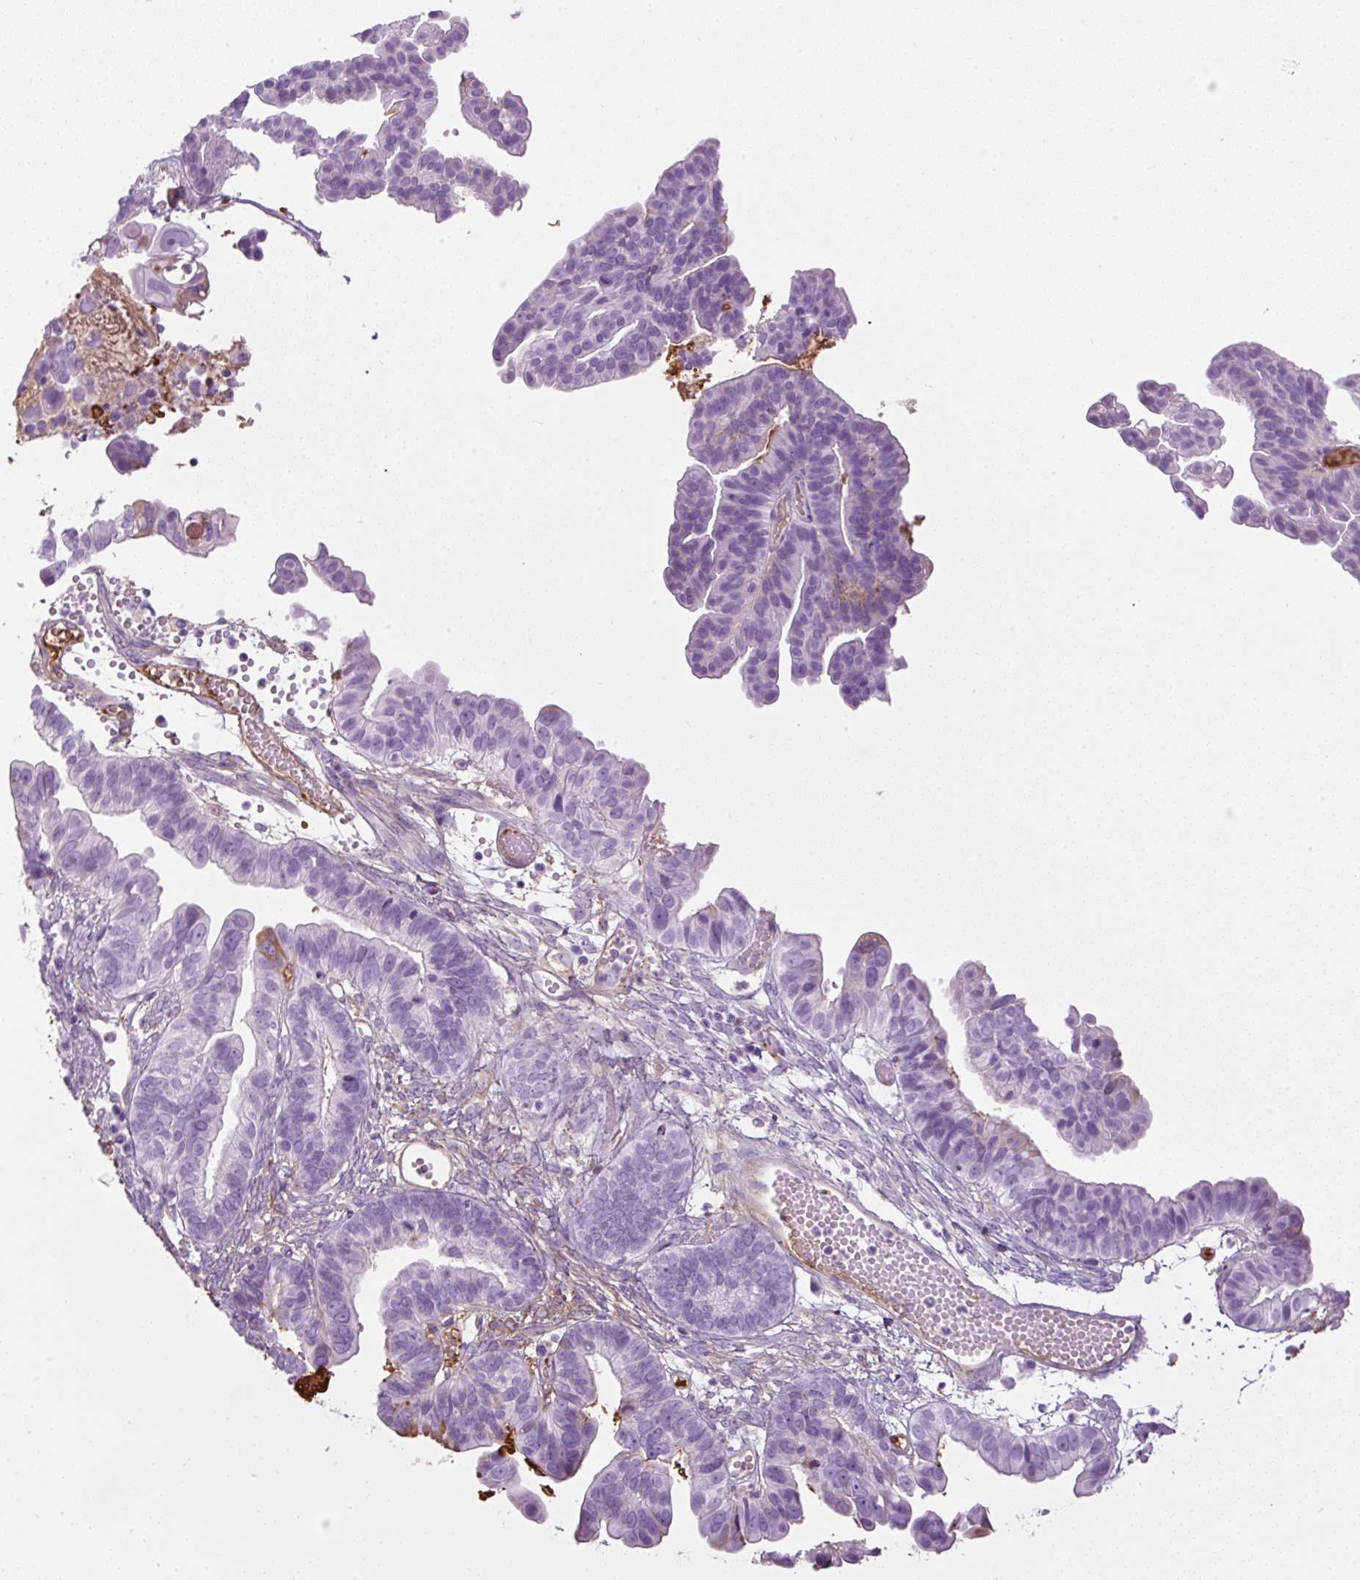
{"staining": {"intensity": "negative", "quantity": "none", "location": "none"}, "tissue": "ovarian cancer", "cell_type": "Tumor cells", "image_type": "cancer", "snomed": [{"axis": "morphology", "description": "Cystadenocarcinoma, serous, NOS"}, {"axis": "topography", "description": "Ovary"}], "caption": "High magnification brightfield microscopy of ovarian cancer (serous cystadenocarcinoma) stained with DAB (brown) and counterstained with hematoxylin (blue): tumor cells show no significant staining.", "gene": "APOA1", "patient": {"sex": "female", "age": 56}}